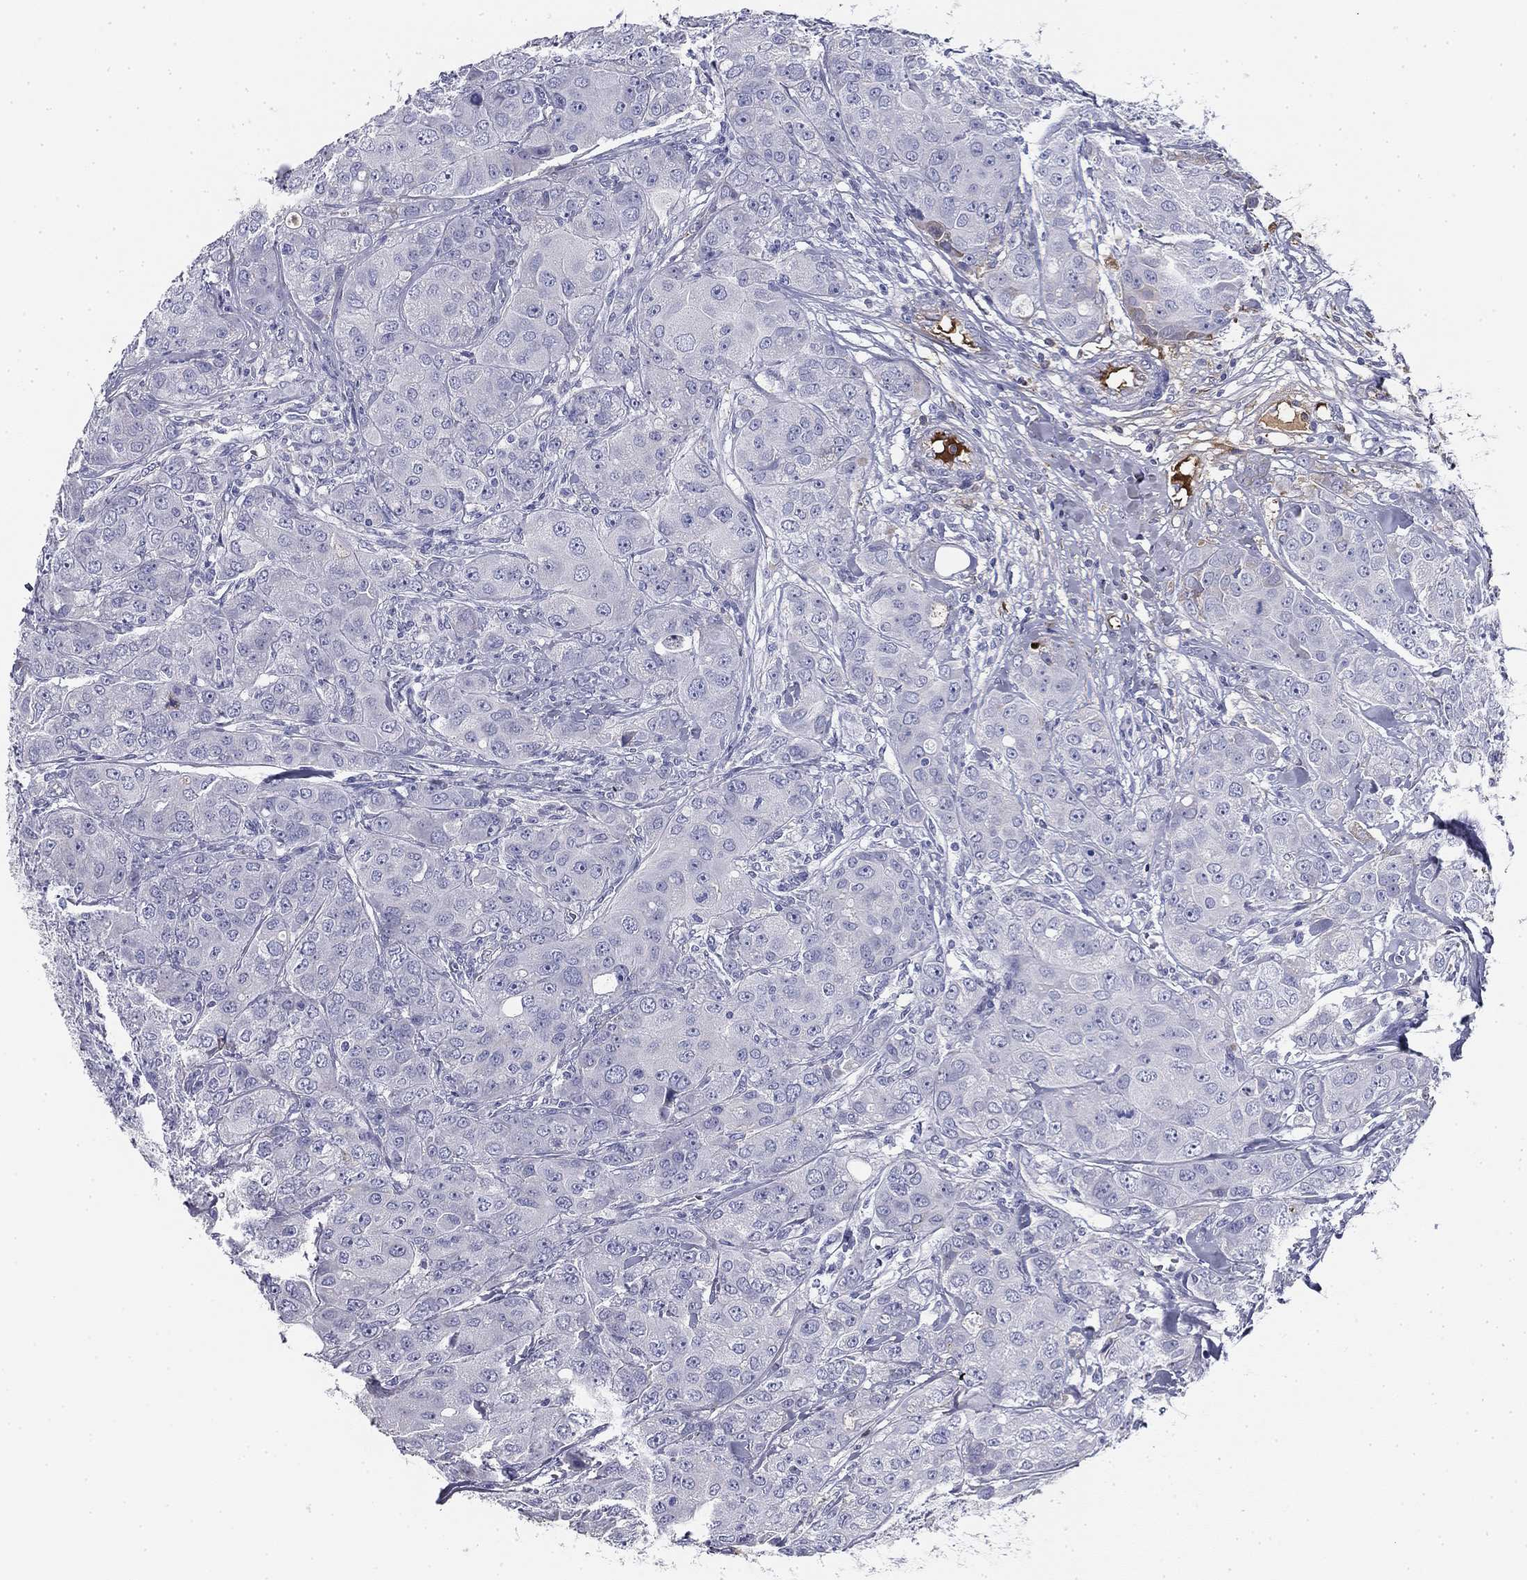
{"staining": {"intensity": "negative", "quantity": "none", "location": "none"}, "tissue": "breast cancer", "cell_type": "Tumor cells", "image_type": "cancer", "snomed": [{"axis": "morphology", "description": "Duct carcinoma"}, {"axis": "topography", "description": "Breast"}], "caption": "Immunohistochemical staining of human infiltrating ductal carcinoma (breast) displays no significant expression in tumor cells. (DAB immunohistochemistry, high magnification).", "gene": "CPLX4", "patient": {"sex": "female", "age": 43}}